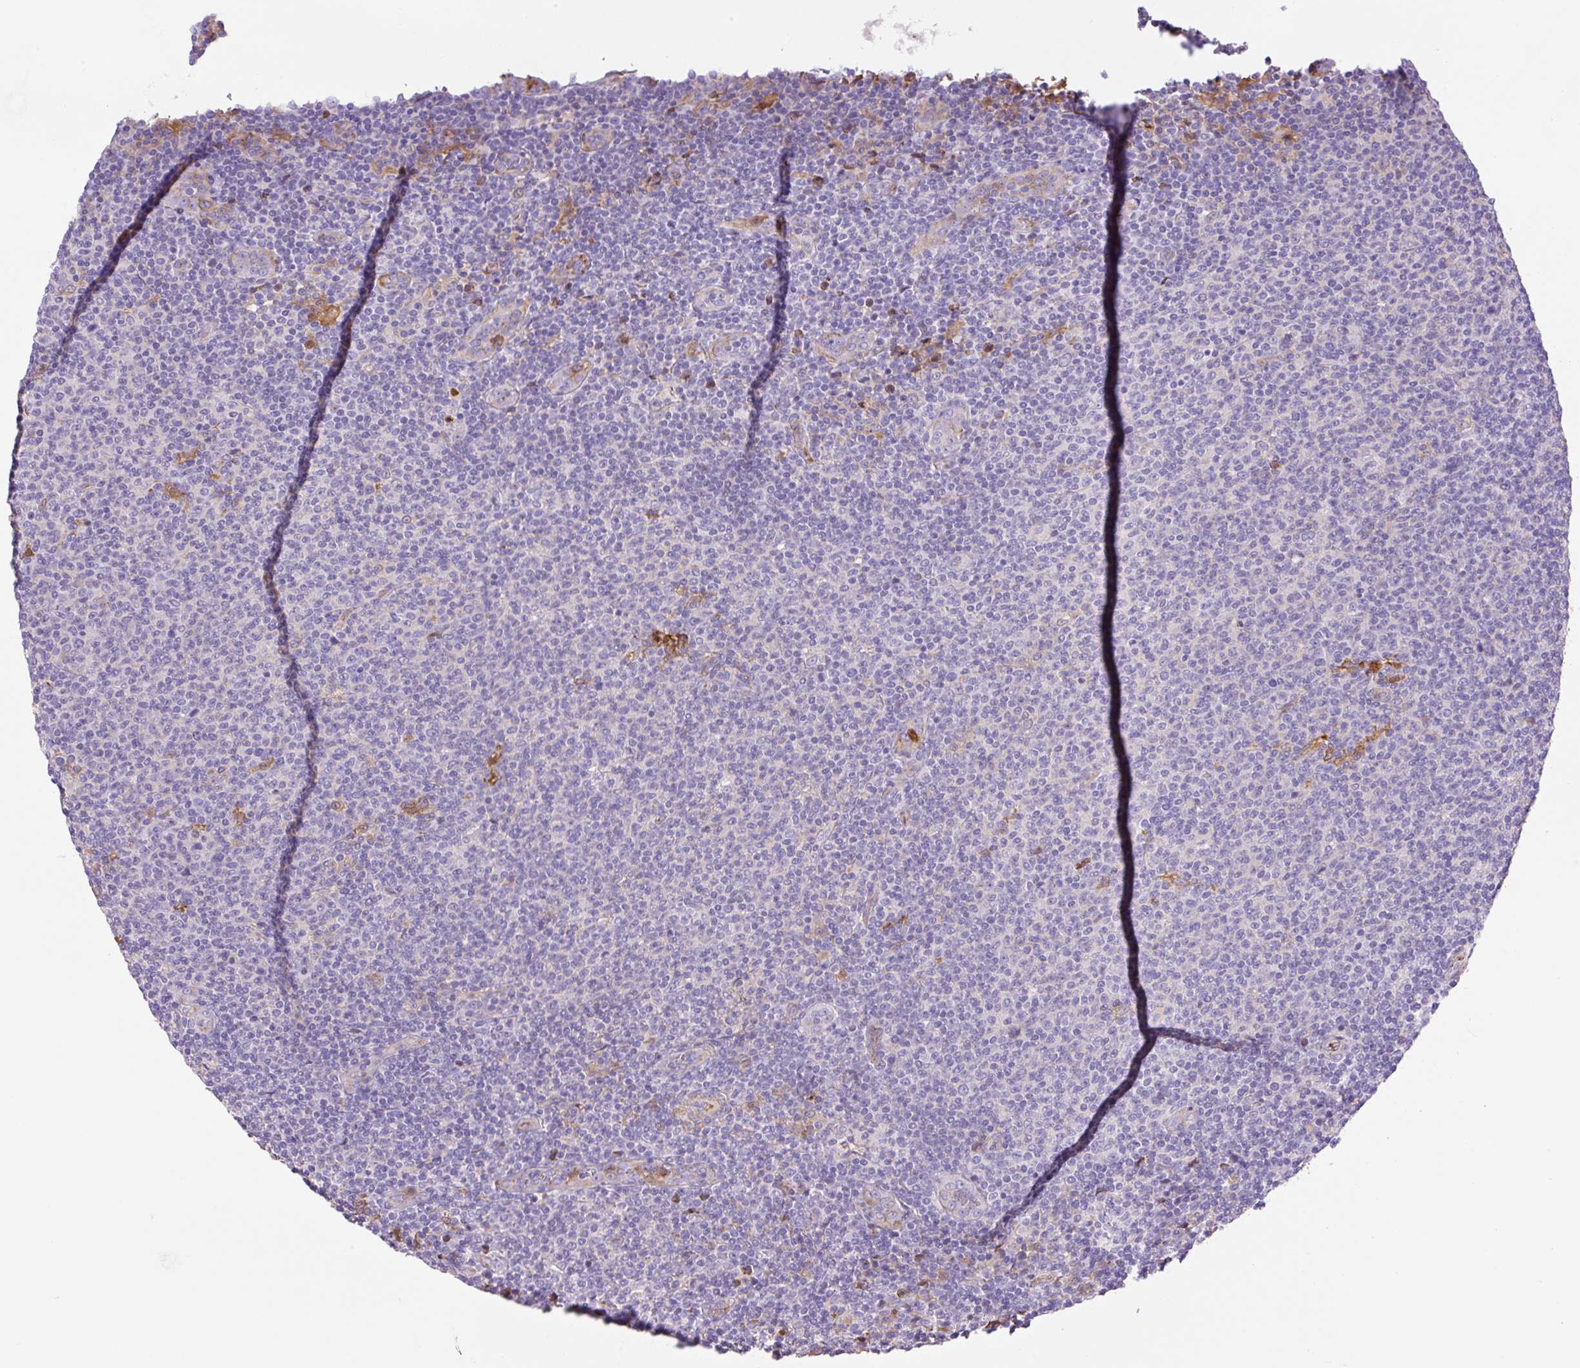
{"staining": {"intensity": "negative", "quantity": "none", "location": "none"}, "tissue": "lymphoma", "cell_type": "Tumor cells", "image_type": "cancer", "snomed": [{"axis": "morphology", "description": "Malignant lymphoma, non-Hodgkin's type, Low grade"}, {"axis": "topography", "description": "Lymph node"}], "caption": "High magnification brightfield microscopy of lymphoma stained with DAB (brown) and counterstained with hematoxylin (blue): tumor cells show no significant positivity.", "gene": "TDRD15", "patient": {"sex": "male", "age": 66}}